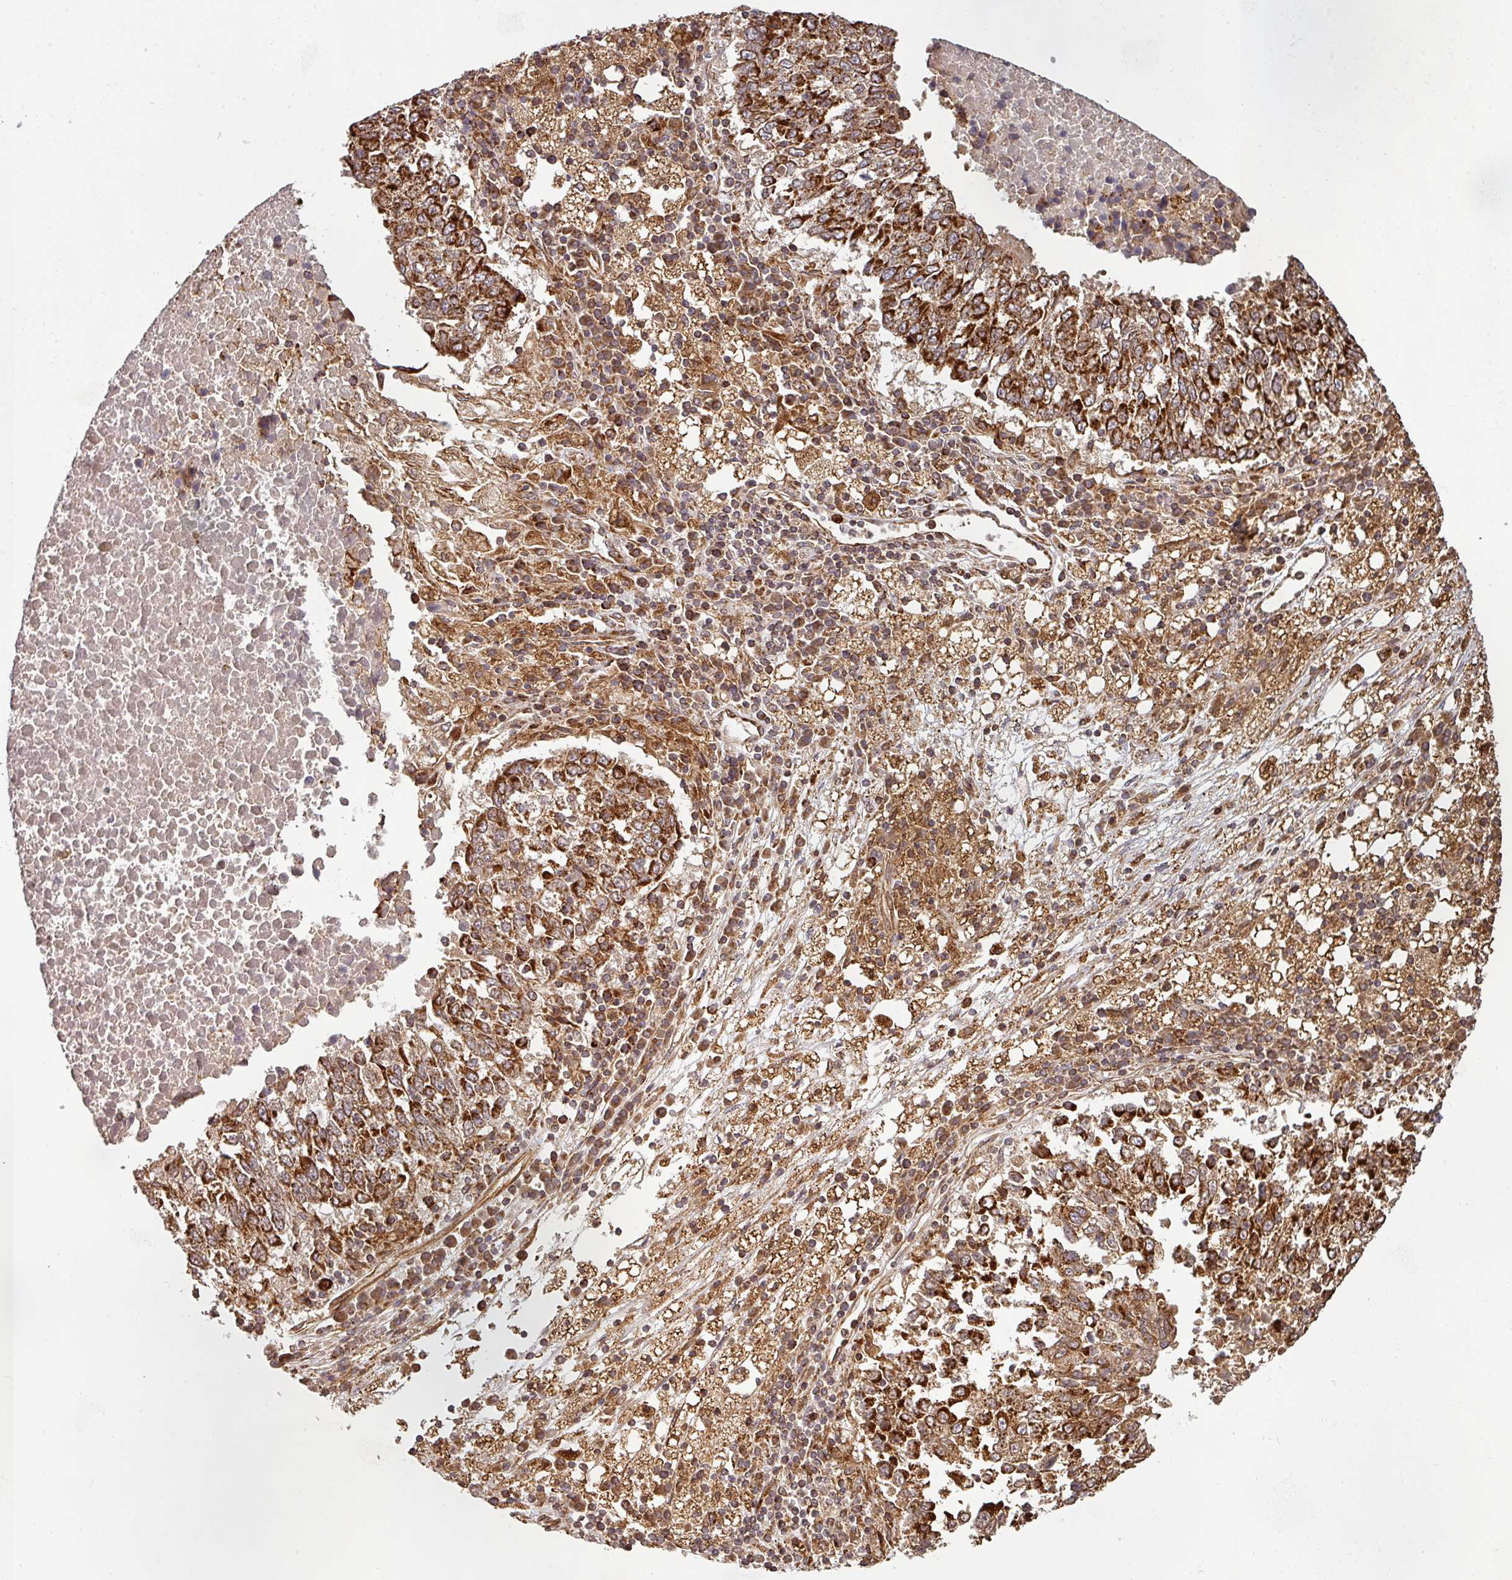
{"staining": {"intensity": "strong", "quantity": ">75%", "location": "cytoplasmic/membranous"}, "tissue": "lung cancer", "cell_type": "Tumor cells", "image_type": "cancer", "snomed": [{"axis": "morphology", "description": "Squamous cell carcinoma, NOS"}, {"axis": "topography", "description": "Lung"}], "caption": "This is an image of IHC staining of lung cancer, which shows strong expression in the cytoplasmic/membranous of tumor cells.", "gene": "TRAP1", "patient": {"sex": "male", "age": 73}}